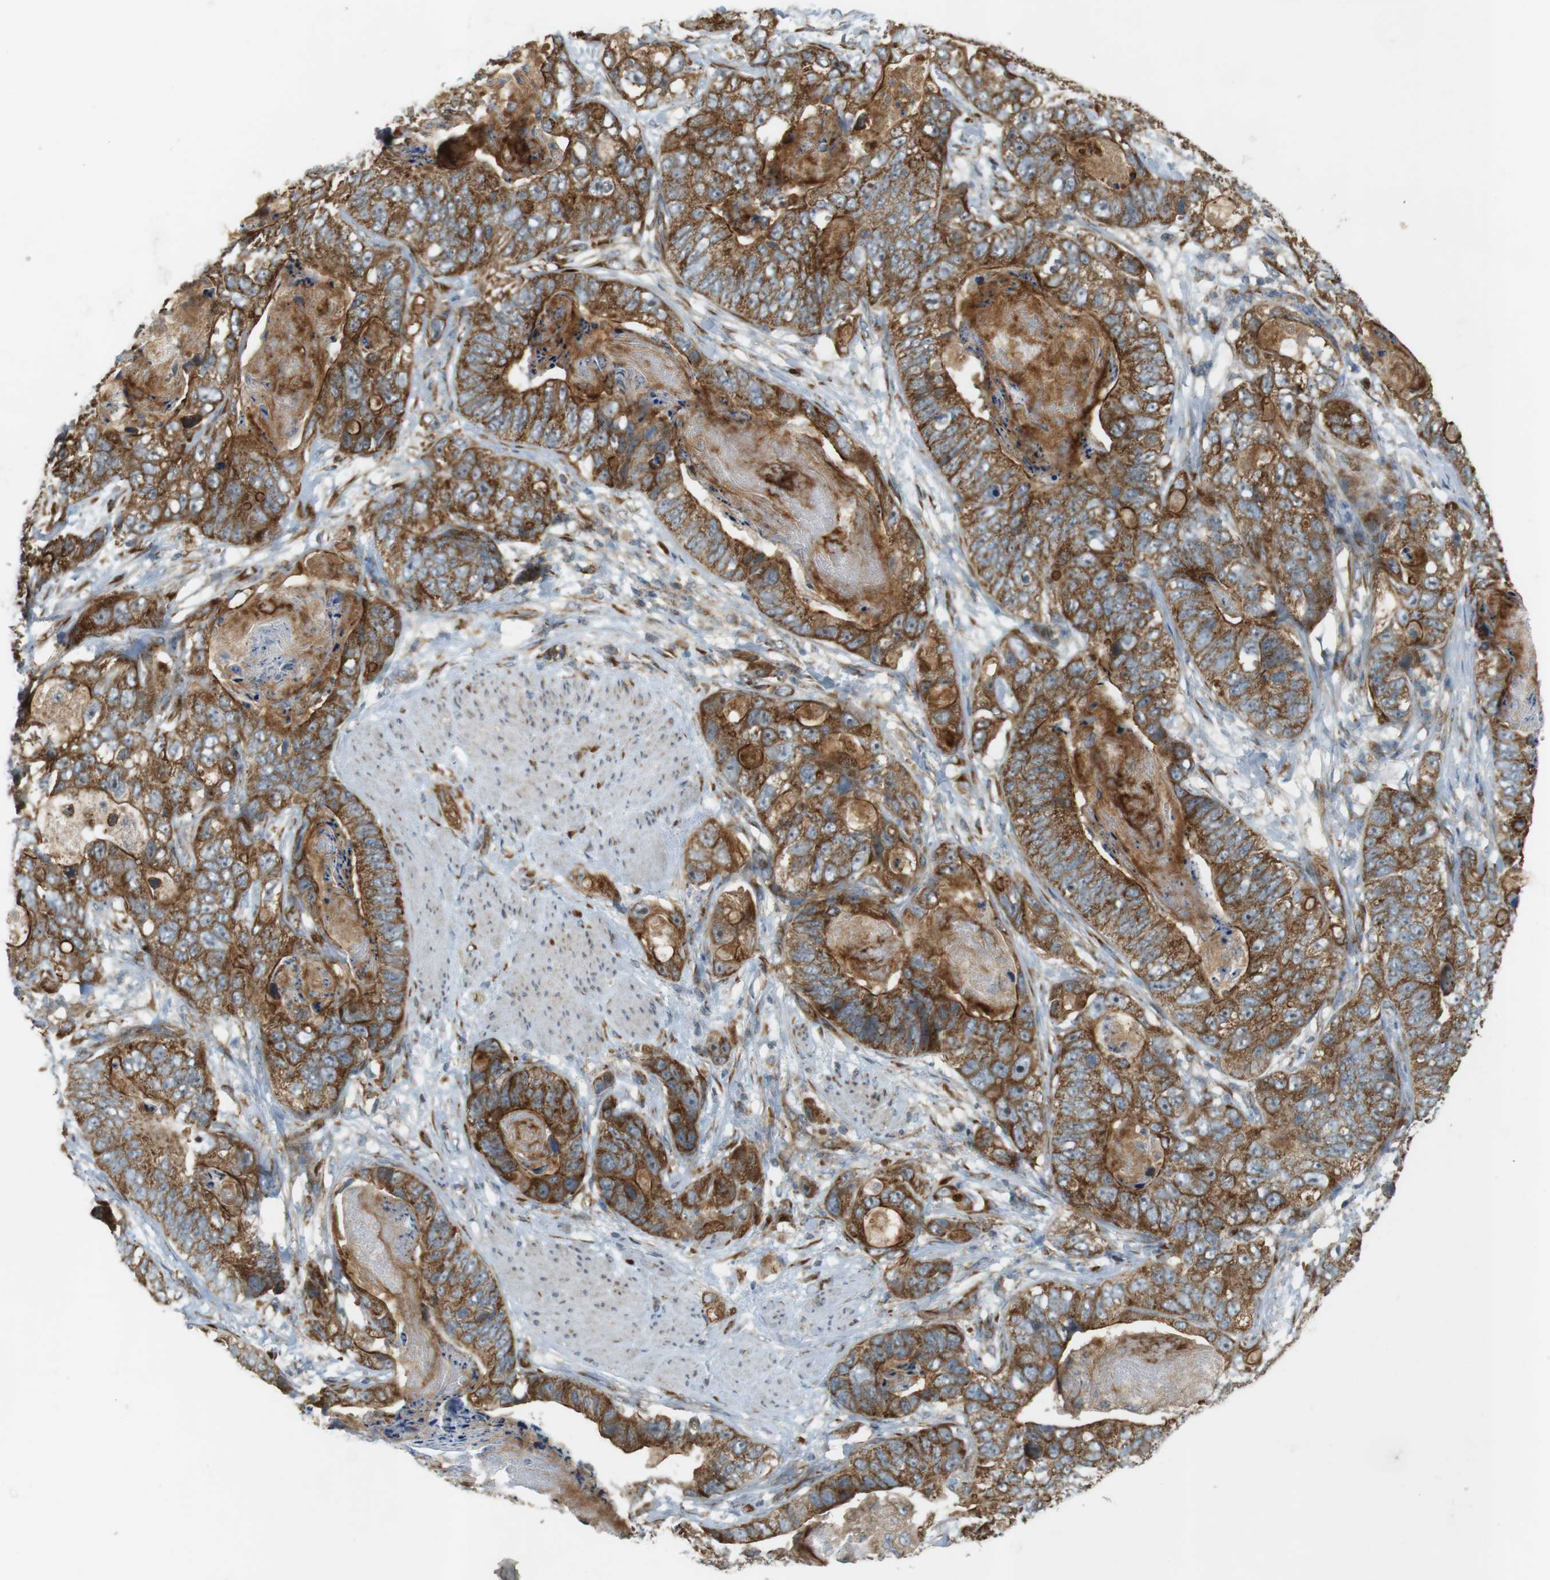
{"staining": {"intensity": "strong", "quantity": "25%-75%", "location": "cytoplasmic/membranous"}, "tissue": "stomach cancer", "cell_type": "Tumor cells", "image_type": "cancer", "snomed": [{"axis": "morphology", "description": "Adenocarcinoma, NOS"}, {"axis": "topography", "description": "Stomach, lower"}], "caption": "Immunohistochemical staining of stomach adenocarcinoma exhibits high levels of strong cytoplasmic/membranous protein positivity in approximately 25%-75% of tumor cells.", "gene": "SLC41A1", "patient": {"sex": "female", "age": 72}}